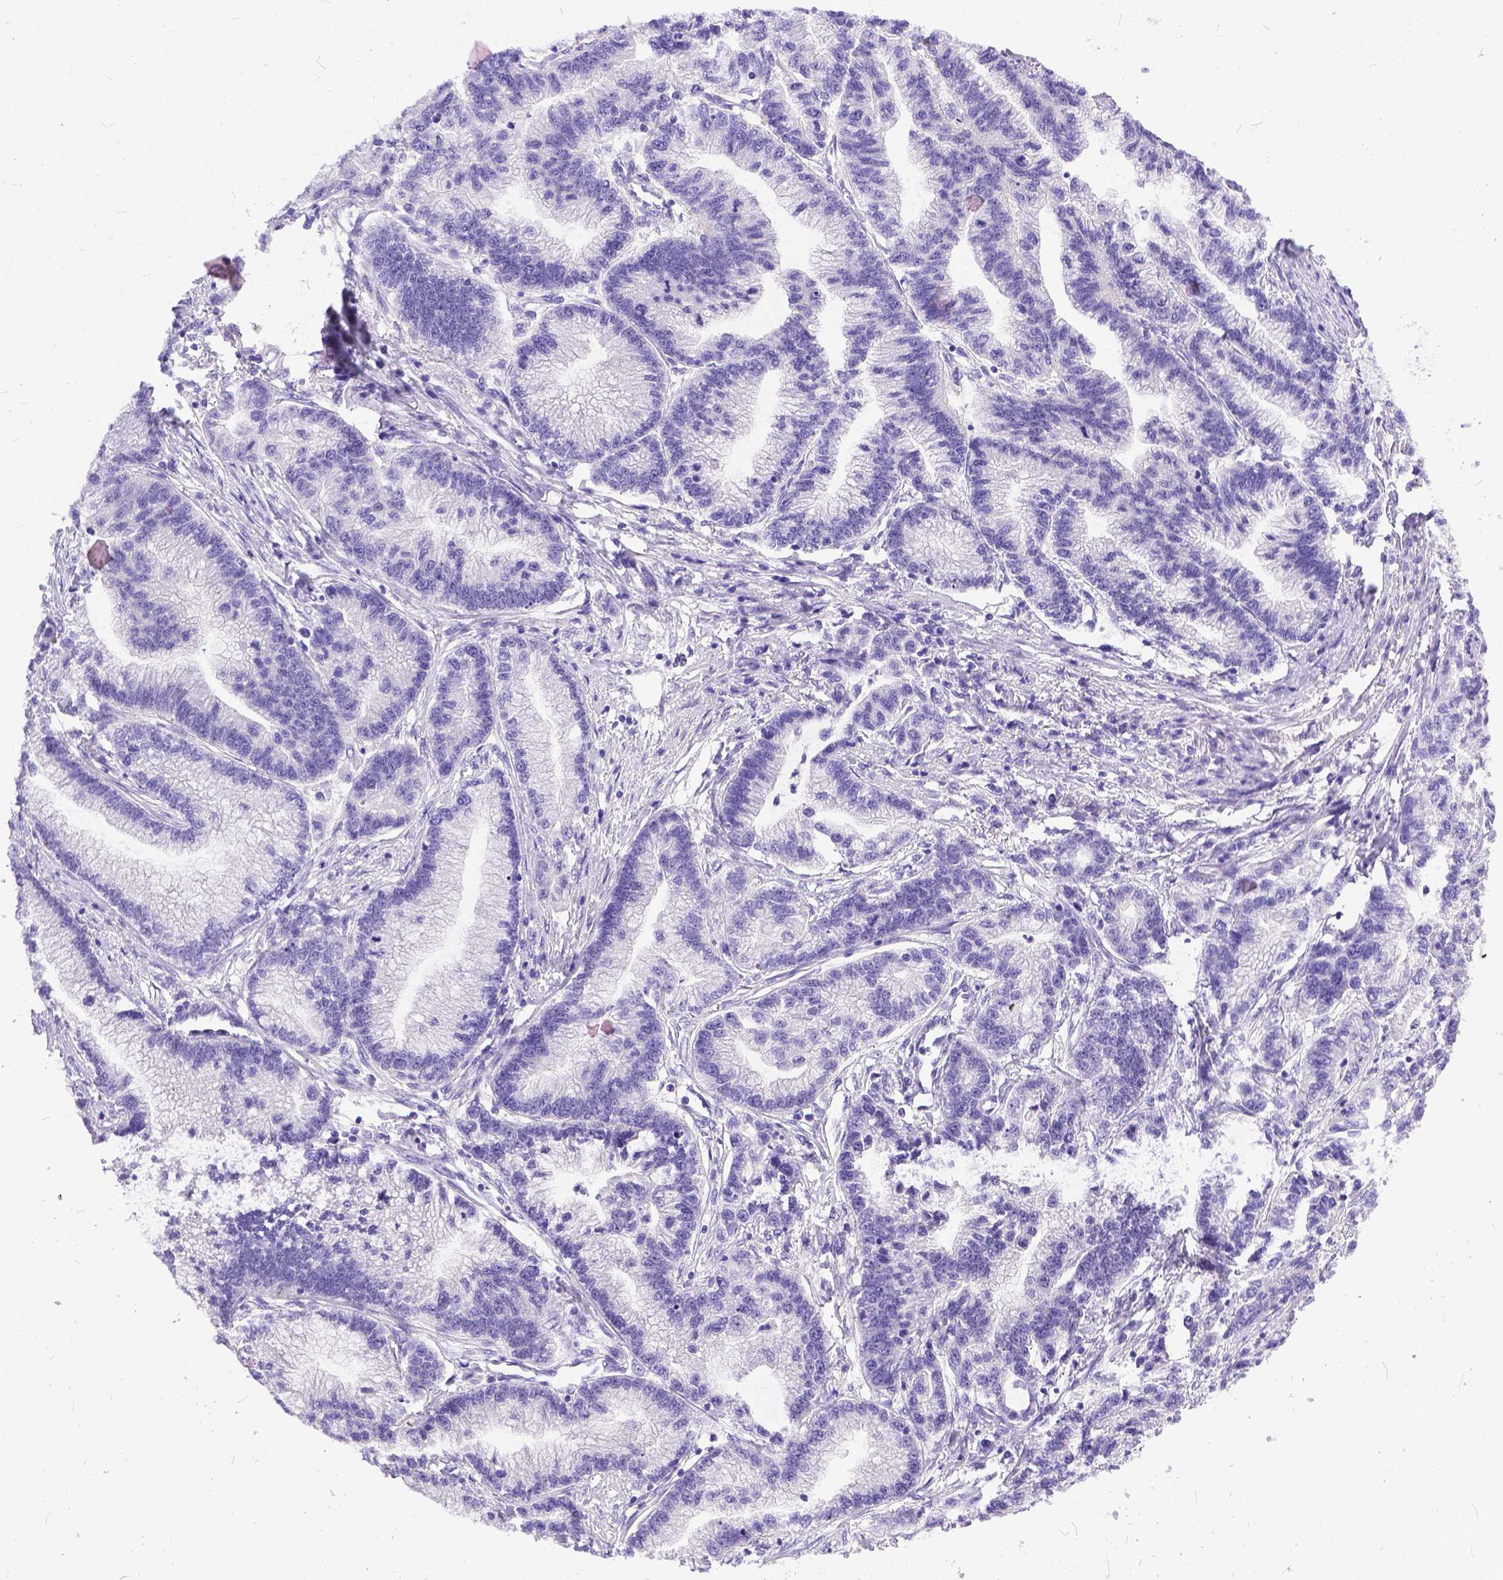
{"staining": {"intensity": "negative", "quantity": "none", "location": "none"}, "tissue": "stomach cancer", "cell_type": "Tumor cells", "image_type": "cancer", "snomed": [{"axis": "morphology", "description": "Adenocarcinoma, NOS"}, {"axis": "topography", "description": "Stomach"}], "caption": "Immunohistochemistry photomicrograph of neoplastic tissue: human stomach cancer (adenocarcinoma) stained with DAB (3,3'-diaminobenzidine) displays no significant protein staining in tumor cells.", "gene": "DLEC1", "patient": {"sex": "male", "age": 83}}